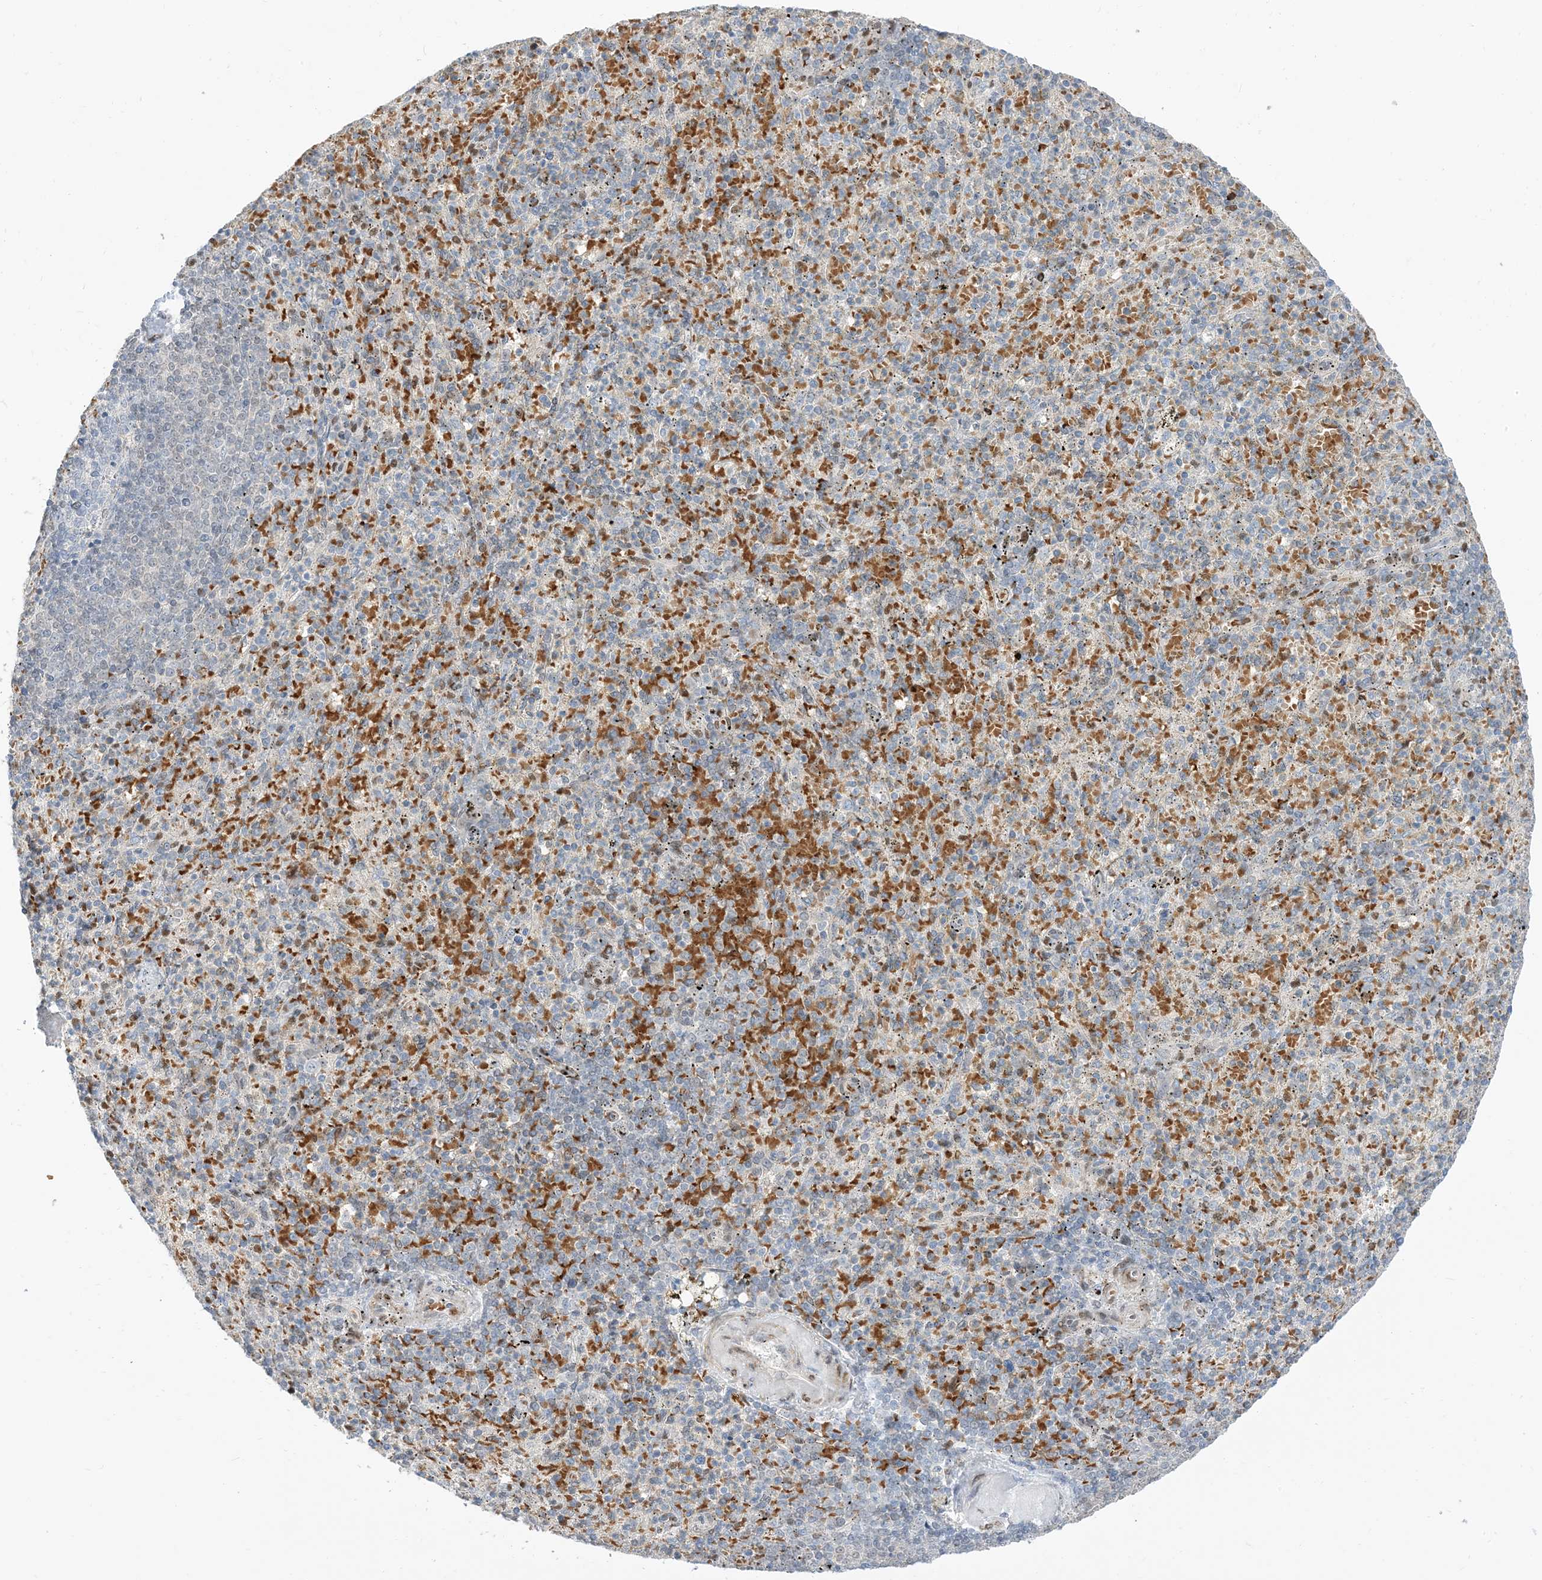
{"staining": {"intensity": "negative", "quantity": "none", "location": "none"}, "tissue": "spleen", "cell_type": "Cells in red pulp", "image_type": "normal", "snomed": [{"axis": "morphology", "description": "Normal tissue, NOS"}, {"axis": "topography", "description": "Spleen"}], "caption": "Protein analysis of benign spleen displays no significant staining in cells in red pulp.", "gene": "RIN1", "patient": {"sex": "female", "age": 74}}